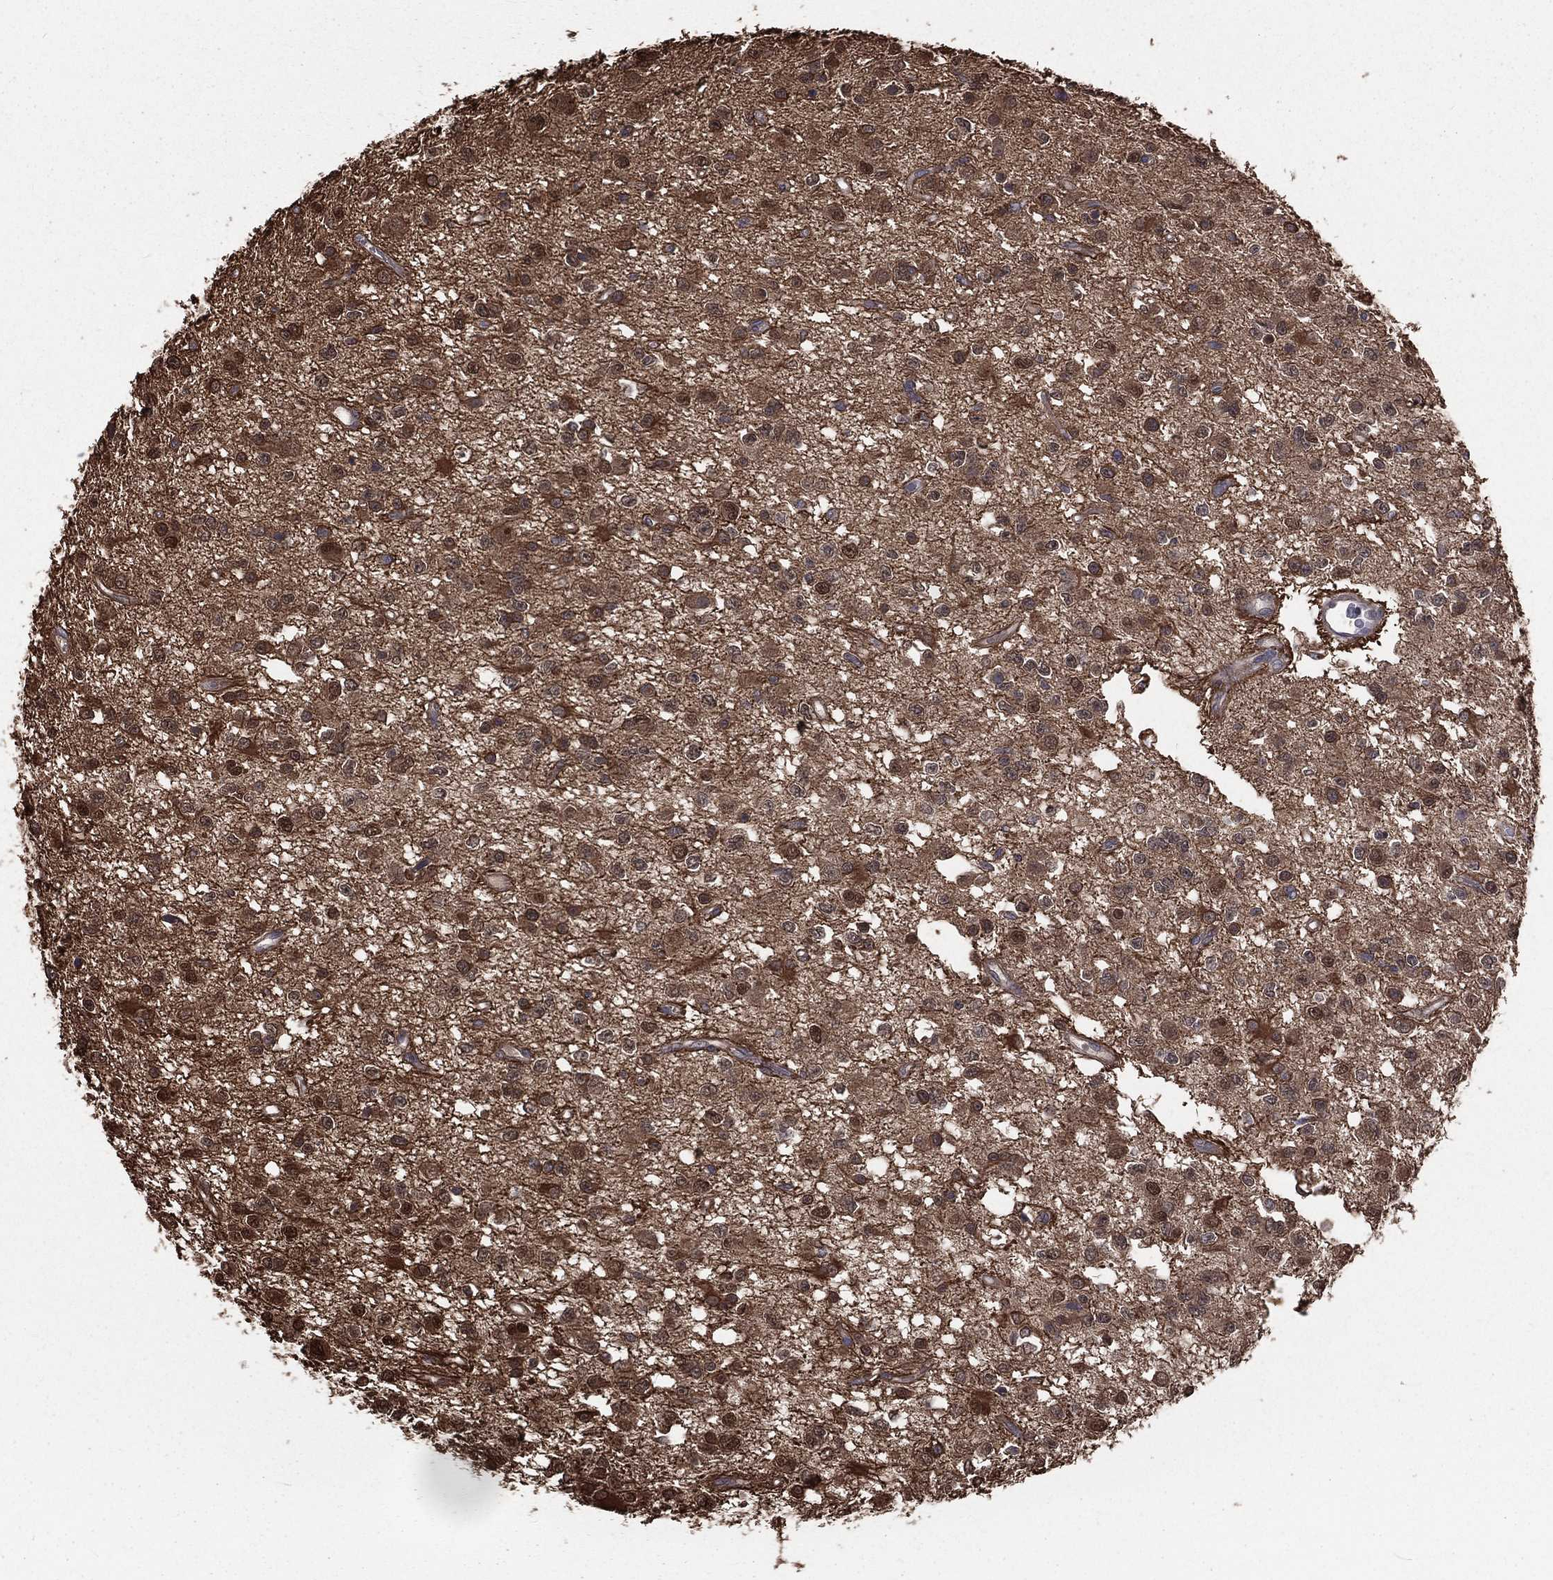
{"staining": {"intensity": "moderate", "quantity": "25%-75%", "location": "cytoplasmic/membranous,nuclear"}, "tissue": "glioma", "cell_type": "Tumor cells", "image_type": "cancer", "snomed": [{"axis": "morphology", "description": "Glioma, malignant, Low grade"}, {"axis": "topography", "description": "Brain"}], "caption": "A brown stain highlights moderate cytoplasmic/membranous and nuclear positivity of a protein in human glioma tumor cells.", "gene": "TBC1D2", "patient": {"sex": "female", "age": 45}}